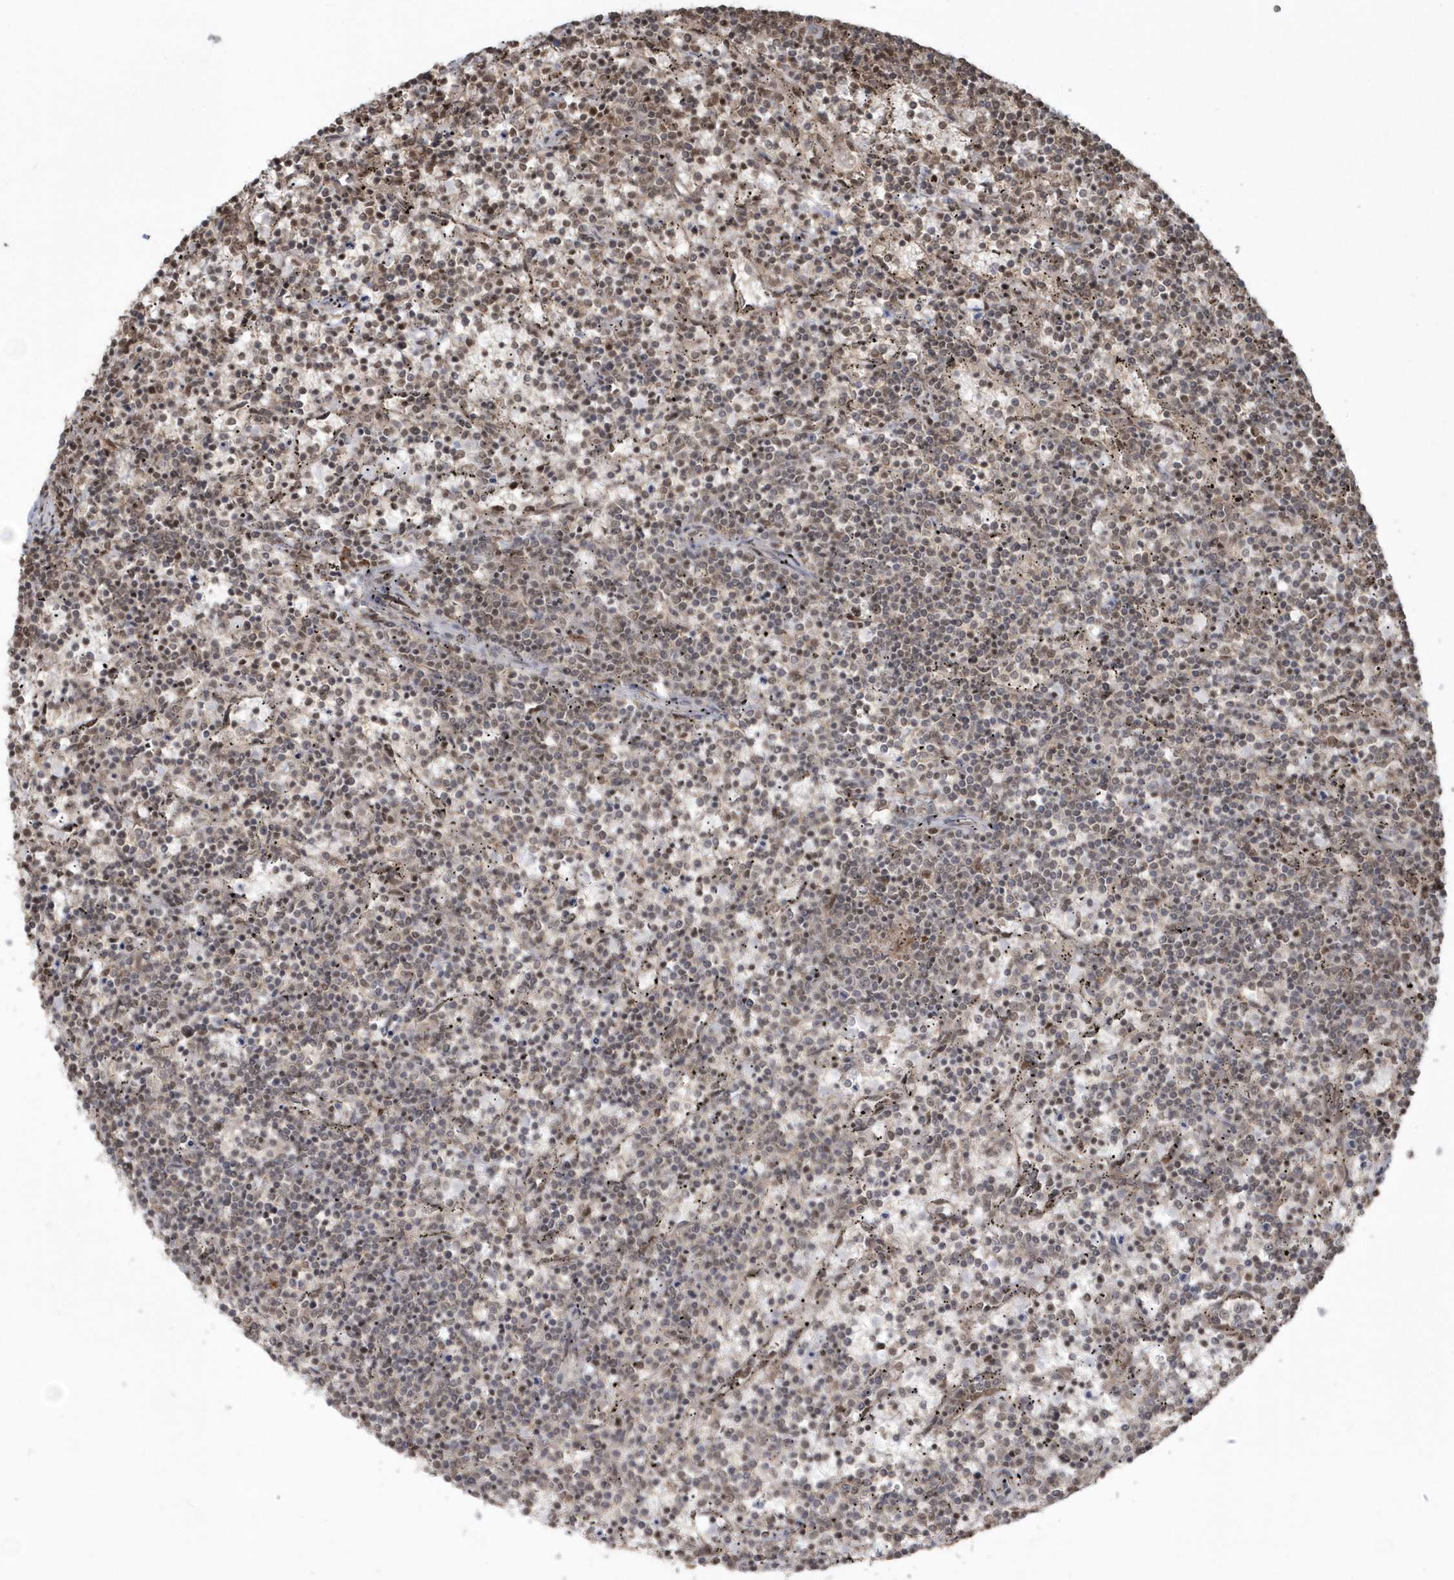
{"staining": {"intensity": "weak", "quantity": "<25%", "location": "nuclear"}, "tissue": "lymphoma", "cell_type": "Tumor cells", "image_type": "cancer", "snomed": [{"axis": "morphology", "description": "Malignant lymphoma, non-Hodgkin's type, Low grade"}, {"axis": "topography", "description": "Spleen"}], "caption": "Immunohistochemical staining of lymphoma shows no significant staining in tumor cells. (DAB (3,3'-diaminobenzidine) immunohistochemistry (IHC) with hematoxylin counter stain).", "gene": "EPB41L4A", "patient": {"sex": "female", "age": 50}}